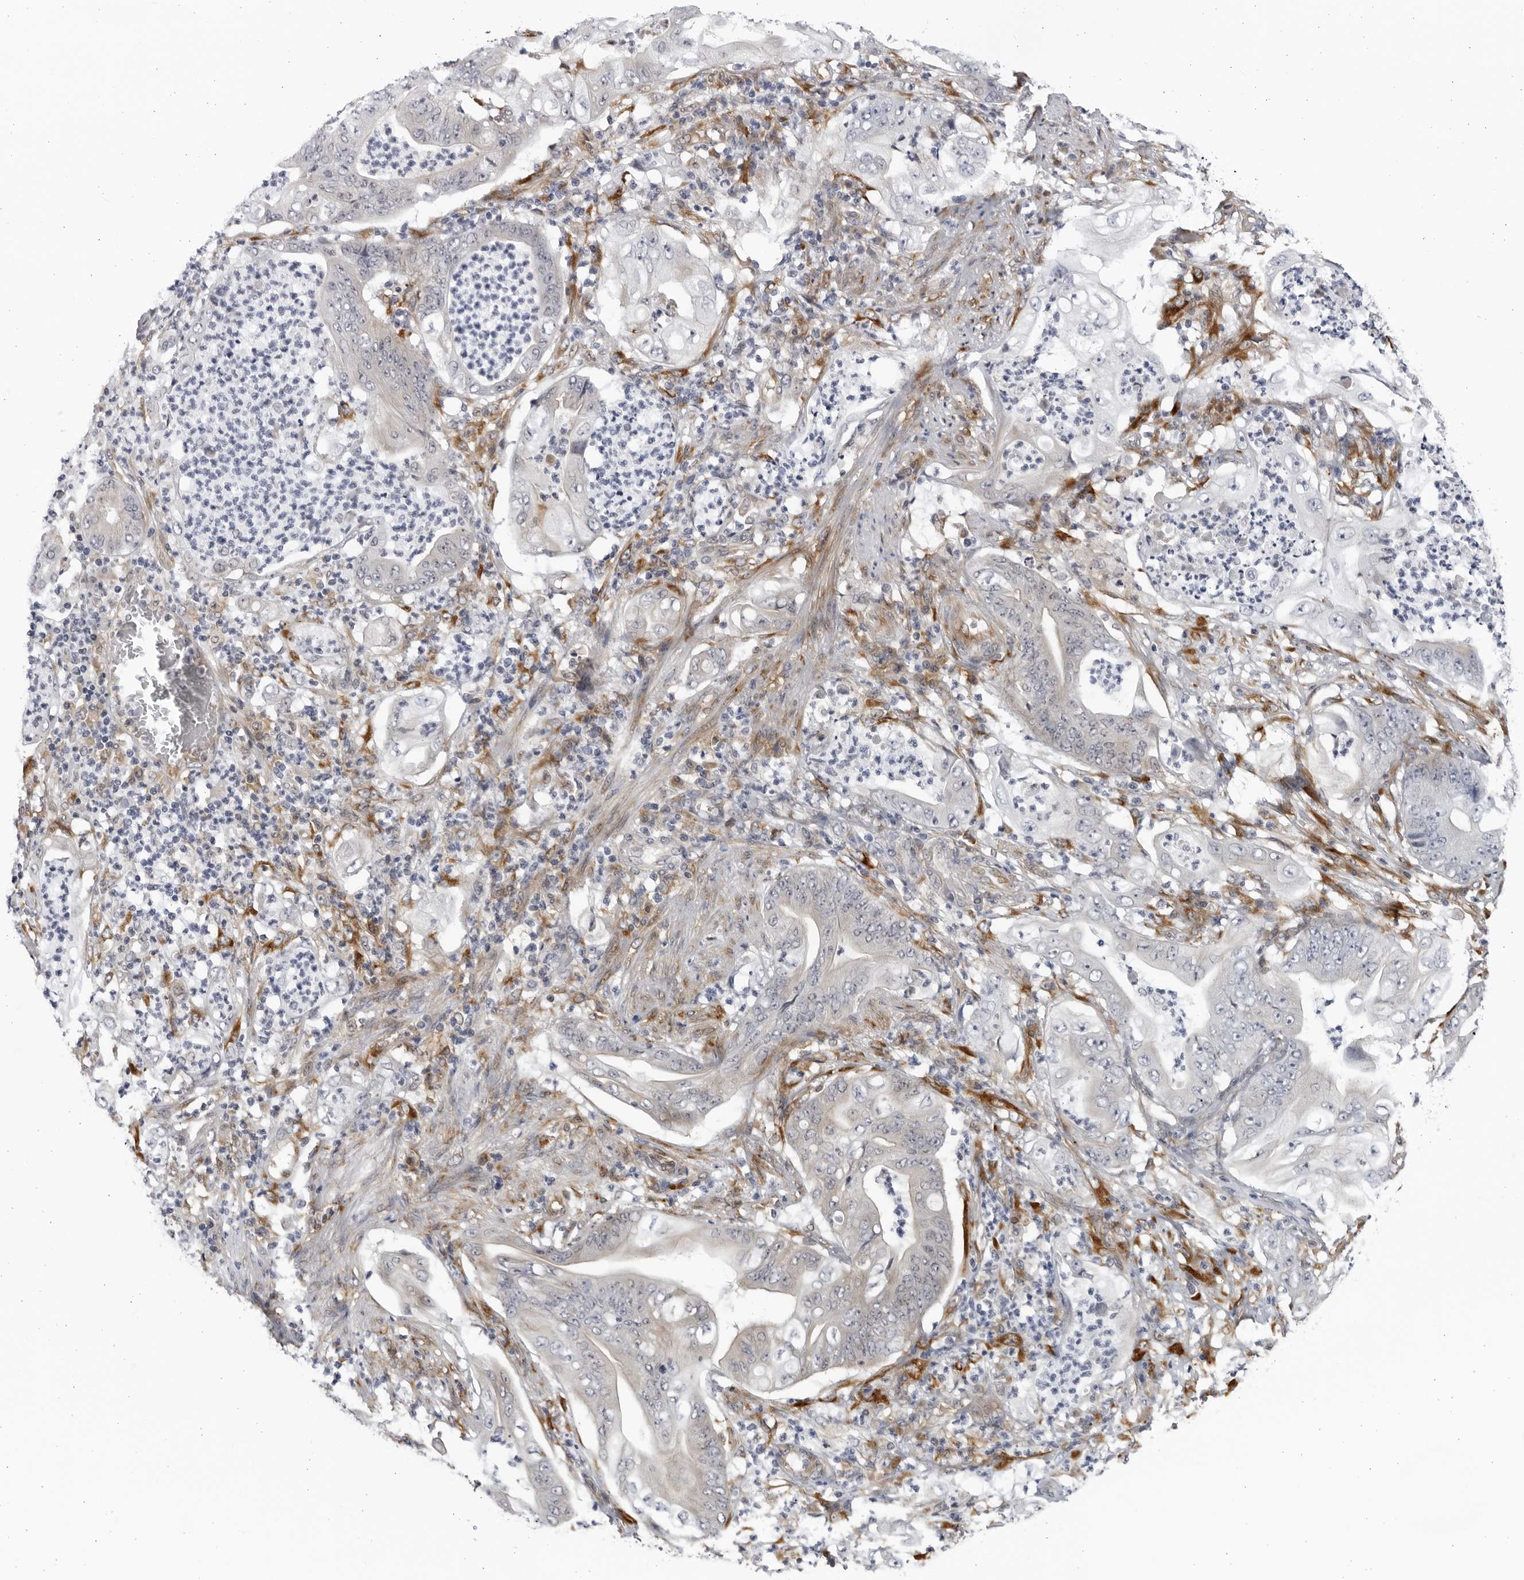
{"staining": {"intensity": "negative", "quantity": "none", "location": "none"}, "tissue": "stomach cancer", "cell_type": "Tumor cells", "image_type": "cancer", "snomed": [{"axis": "morphology", "description": "Adenocarcinoma, NOS"}, {"axis": "topography", "description": "Stomach"}], "caption": "Tumor cells are negative for brown protein staining in stomach adenocarcinoma.", "gene": "BMP2K", "patient": {"sex": "female", "age": 73}}